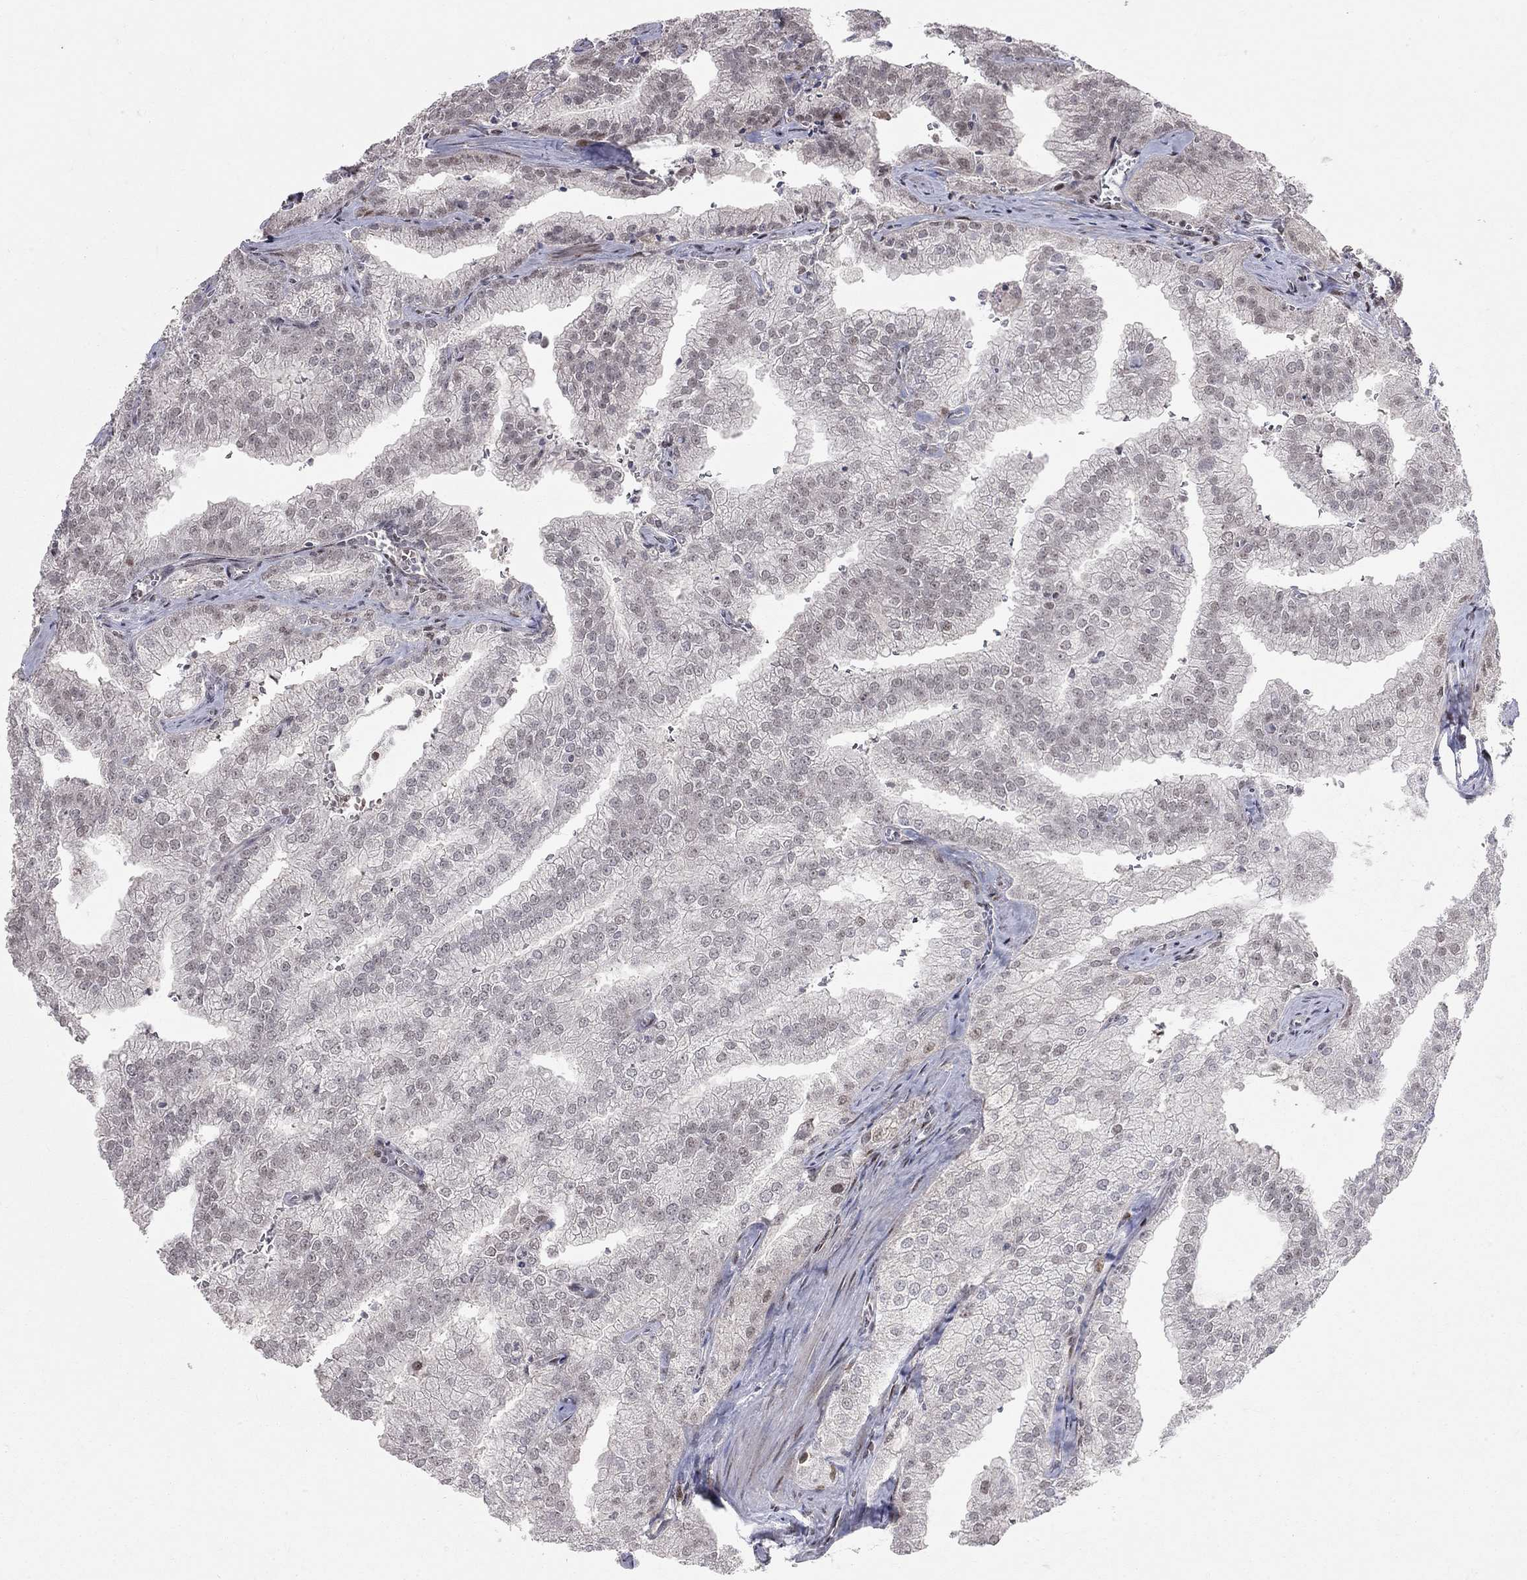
{"staining": {"intensity": "negative", "quantity": "none", "location": "none"}, "tissue": "prostate cancer", "cell_type": "Tumor cells", "image_type": "cancer", "snomed": [{"axis": "morphology", "description": "Adenocarcinoma, NOS"}, {"axis": "topography", "description": "Prostate"}], "caption": "IHC histopathology image of human prostate cancer stained for a protein (brown), which exhibits no expression in tumor cells. Brightfield microscopy of immunohistochemistry stained with DAB (brown) and hematoxylin (blue), captured at high magnification.", "gene": "HDAC3", "patient": {"sex": "male", "age": 70}}